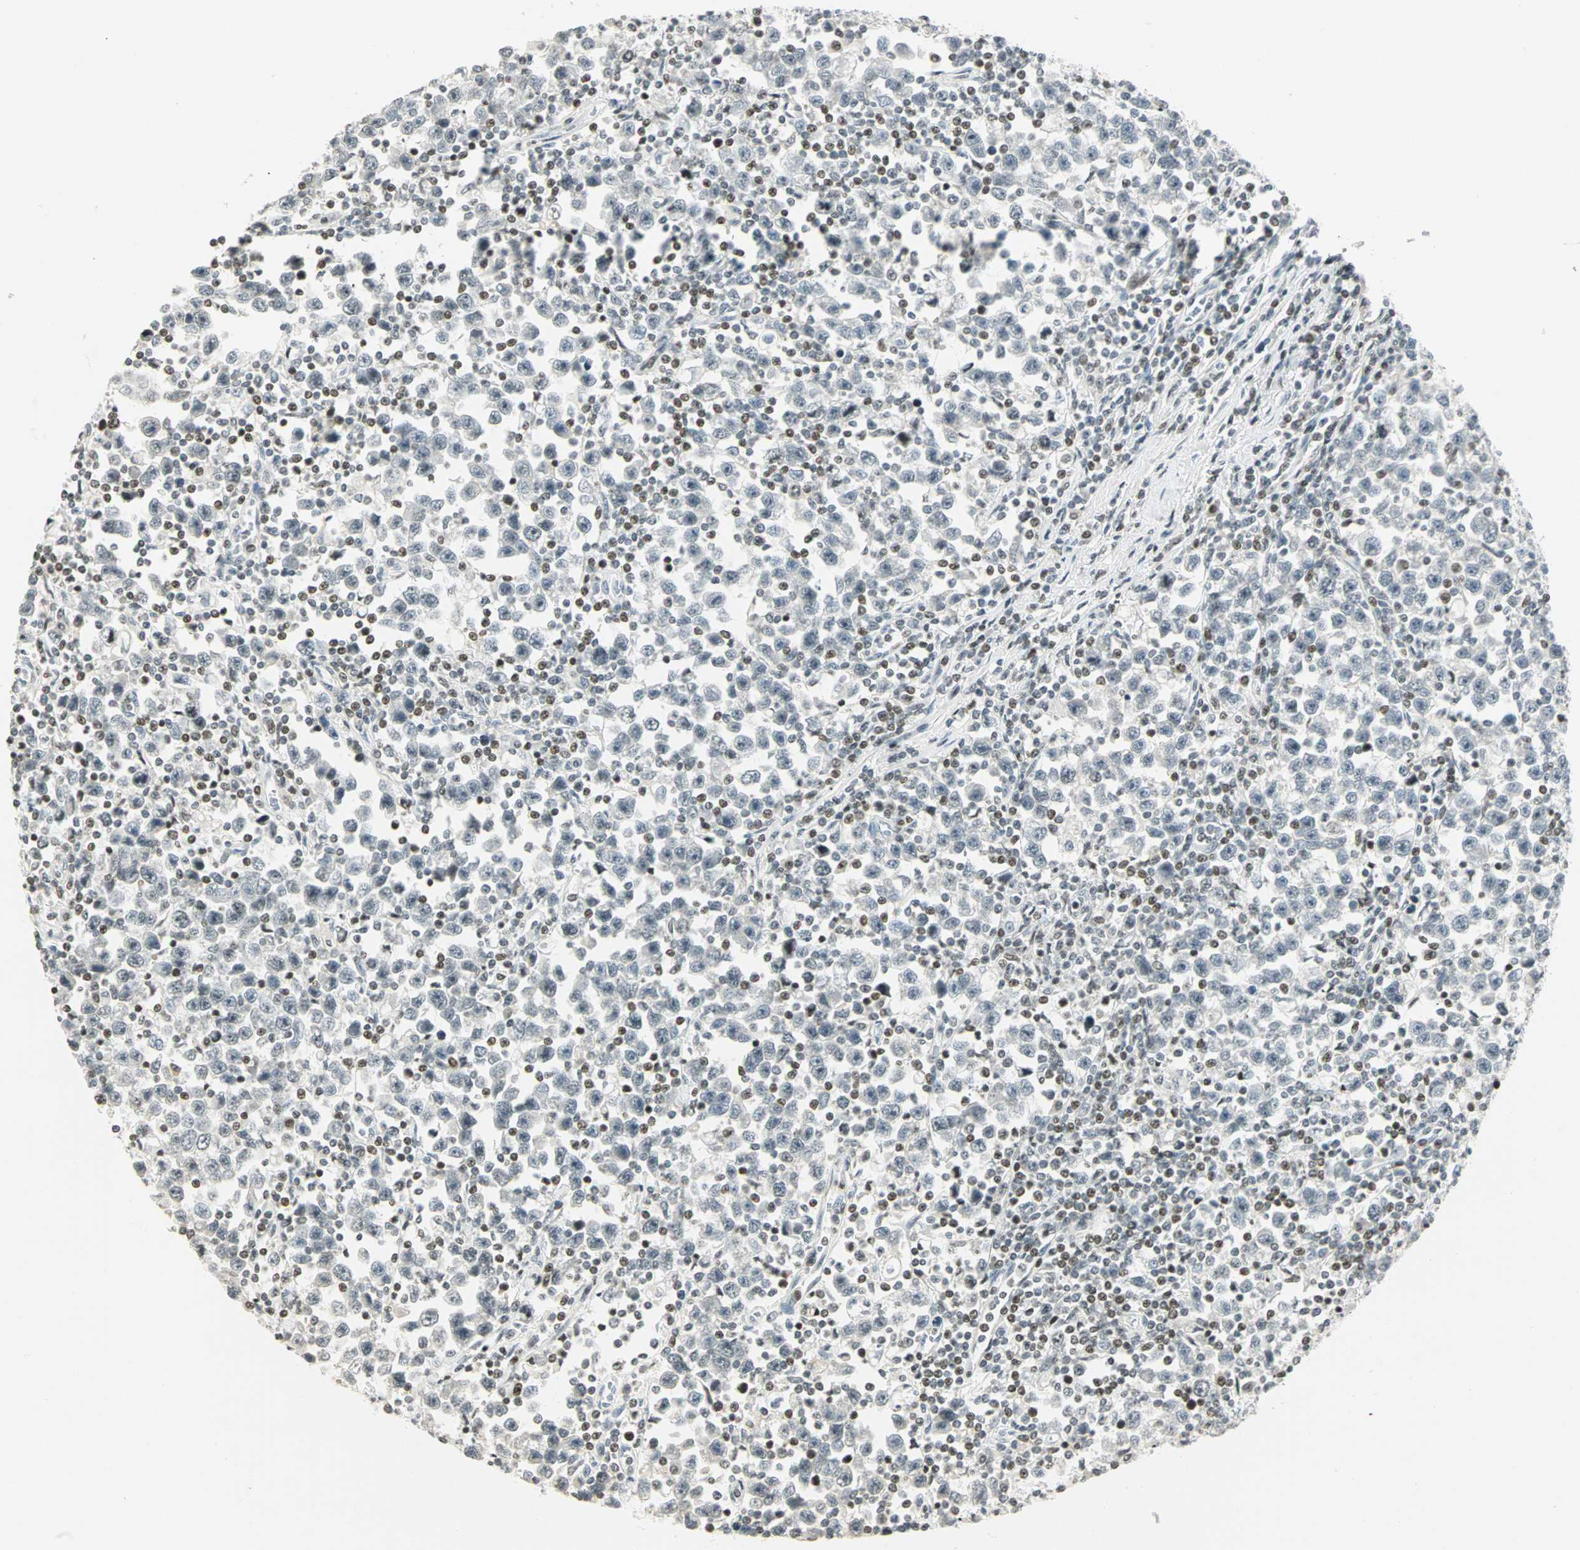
{"staining": {"intensity": "weak", "quantity": "<25%", "location": "nuclear"}, "tissue": "testis cancer", "cell_type": "Tumor cells", "image_type": "cancer", "snomed": [{"axis": "morphology", "description": "Seminoma, NOS"}, {"axis": "topography", "description": "Testis"}], "caption": "An immunohistochemistry histopathology image of testis seminoma is shown. There is no staining in tumor cells of testis seminoma. (IHC, brightfield microscopy, high magnification).", "gene": "SMAD3", "patient": {"sex": "male", "age": 43}}